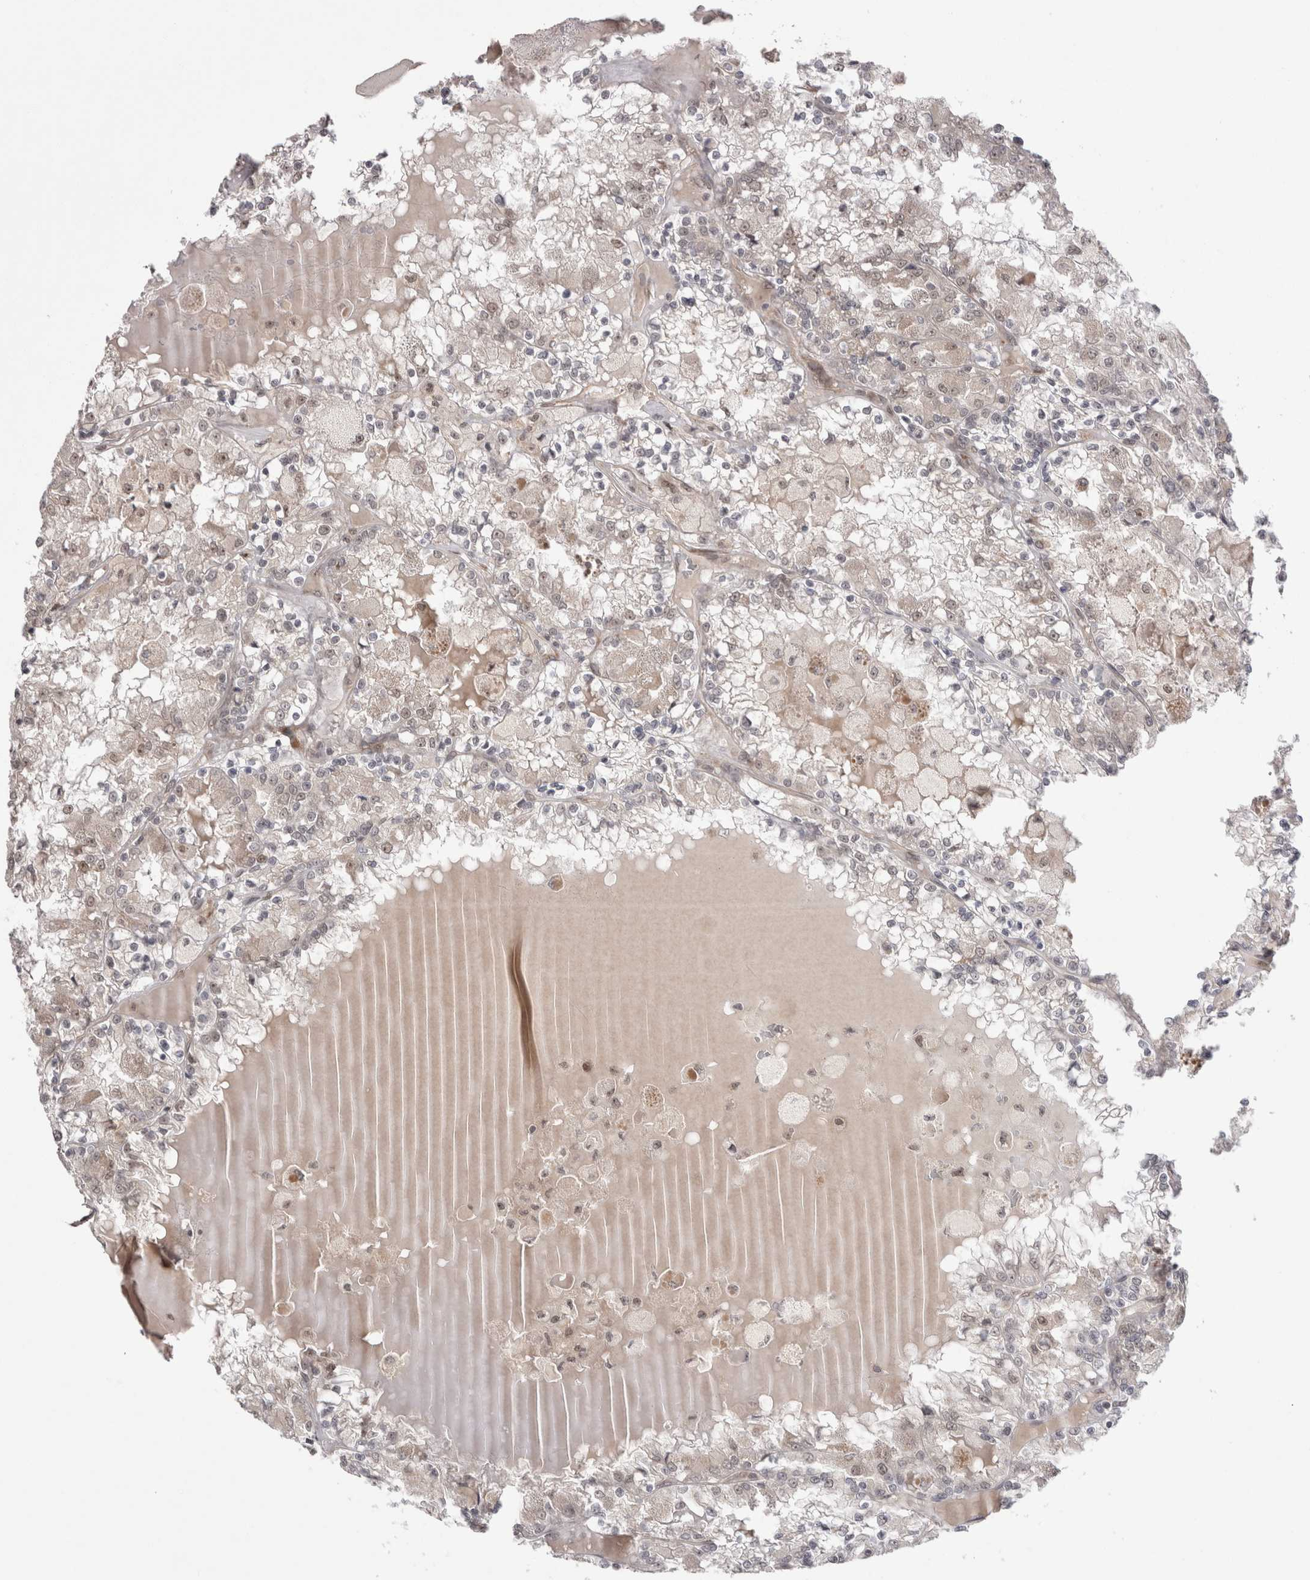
{"staining": {"intensity": "weak", "quantity": "<25%", "location": "nuclear"}, "tissue": "renal cancer", "cell_type": "Tumor cells", "image_type": "cancer", "snomed": [{"axis": "morphology", "description": "Adenocarcinoma, NOS"}, {"axis": "topography", "description": "Kidney"}], "caption": "This is an immunohistochemistry micrograph of adenocarcinoma (renal). There is no positivity in tumor cells.", "gene": "EXOSC4", "patient": {"sex": "female", "age": 56}}